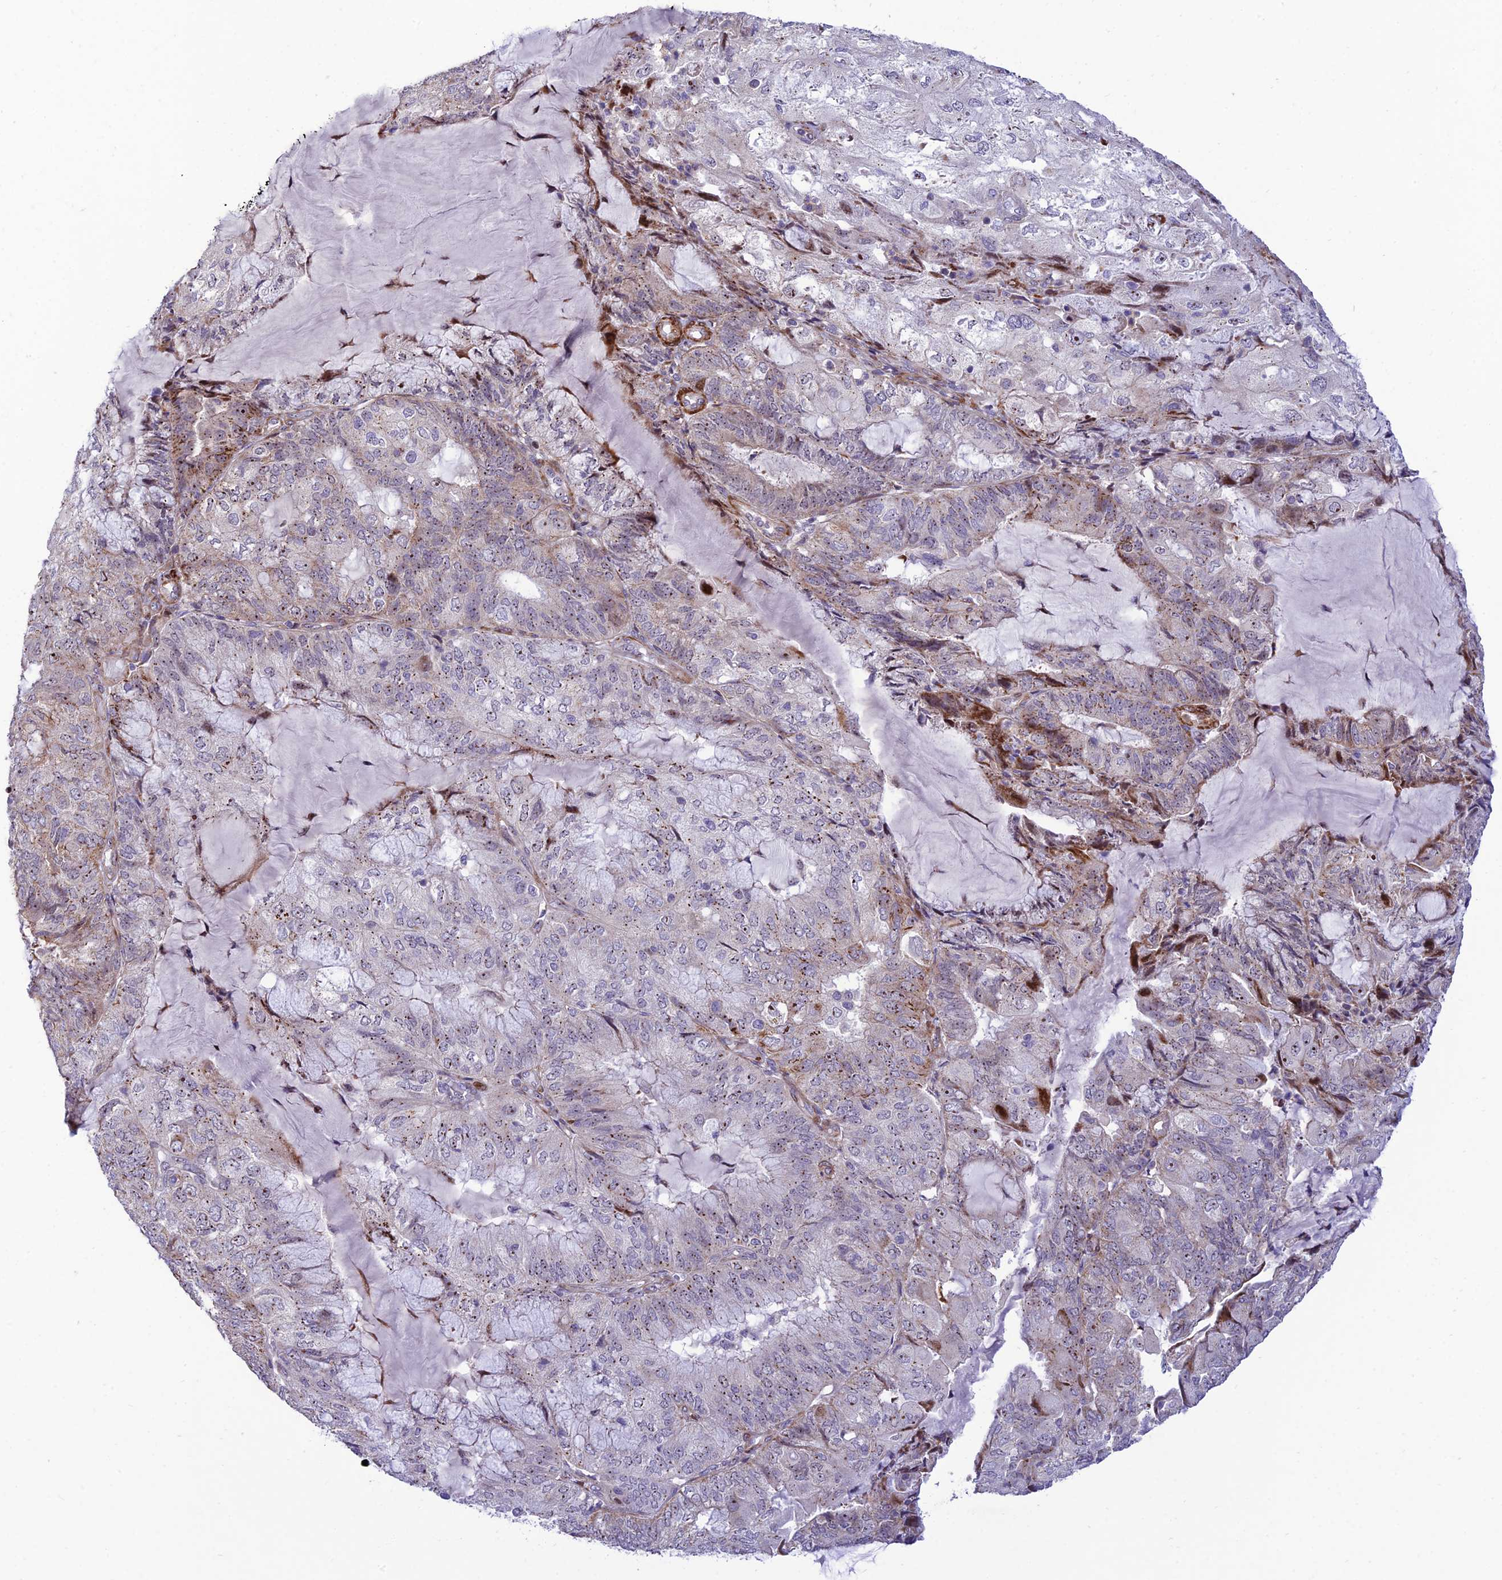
{"staining": {"intensity": "moderate", "quantity": "25%-75%", "location": "cytoplasmic/membranous,nuclear"}, "tissue": "endometrial cancer", "cell_type": "Tumor cells", "image_type": "cancer", "snomed": [{"axis": "morphology", "description": "Adenocarcinoma, NOS"}, {"axis": "topography", "description": "Endometrium"}], "caption": "Immunohistochemistry (IHC) (DAB (3,3'-diaminobenzidine)) staining of human endometrial cancer exhibits moderate cytoplasmic/membranous and nuclear protein expression in approximately 25%-75% of tumor cells.", "gene": "KBTBD7", "patient": {"sex": "female", "age": 81}}